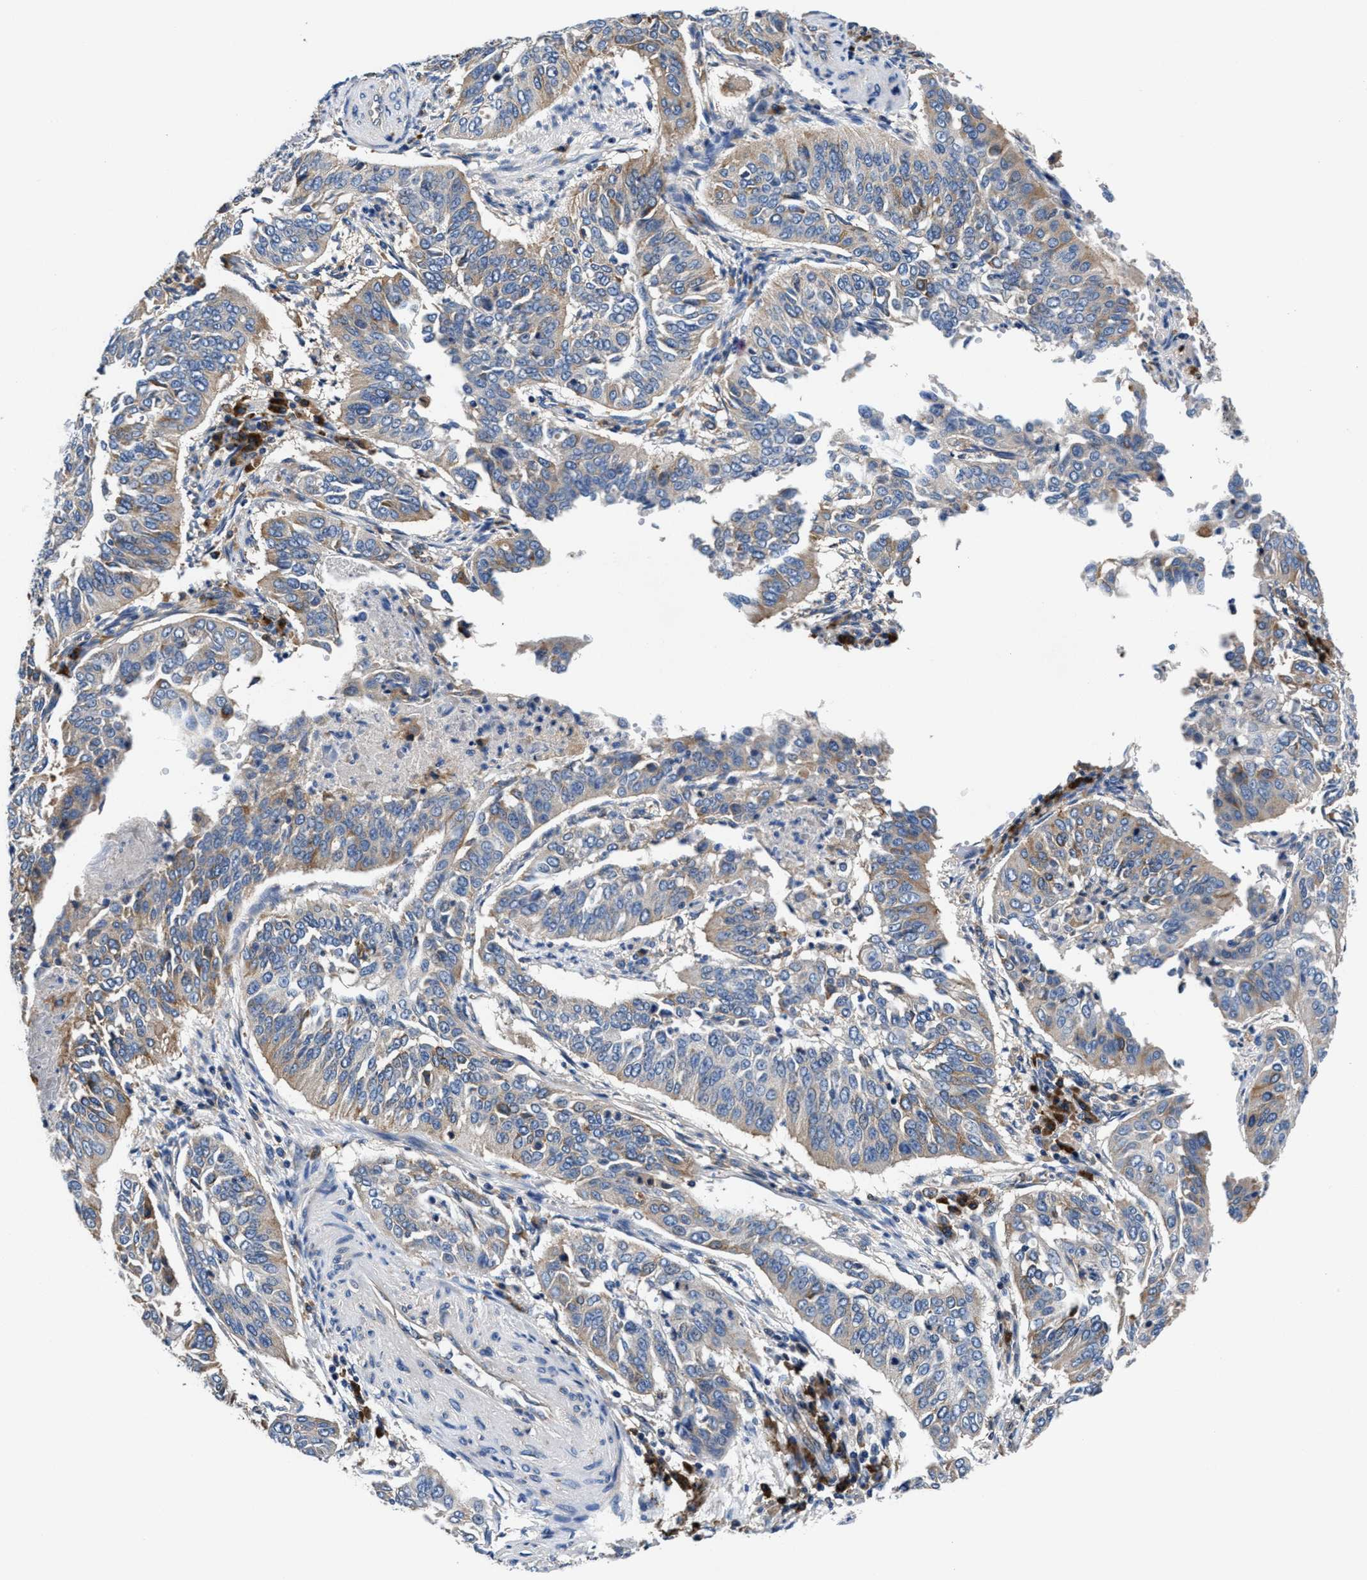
{"staining": {"intensity": "weak", "quantity": "25%-75%", "location": "cytoplasmic/membranous"}, "tissue": "cervical cancer", "cell_type": "Tumor cells", "image_type": "cancer", "snomed": [{"axis": "morphology", "description": "Normal tissue, NOS"}, {"axis": "morphology", "description": "Squamous cell carcinoma, NOS"}, {"axis": "topography", "description": "Cervix"}], "caption": "Cervical squamous cell carcinoma tissue demonstrates weak cytoplasmic/membranous expression in approximately 25%-75% of tumor cells, visualized by immunohistochemistry.", "gene": "PPP1R9B", "patient": {"sex": "female", "age": 39}}